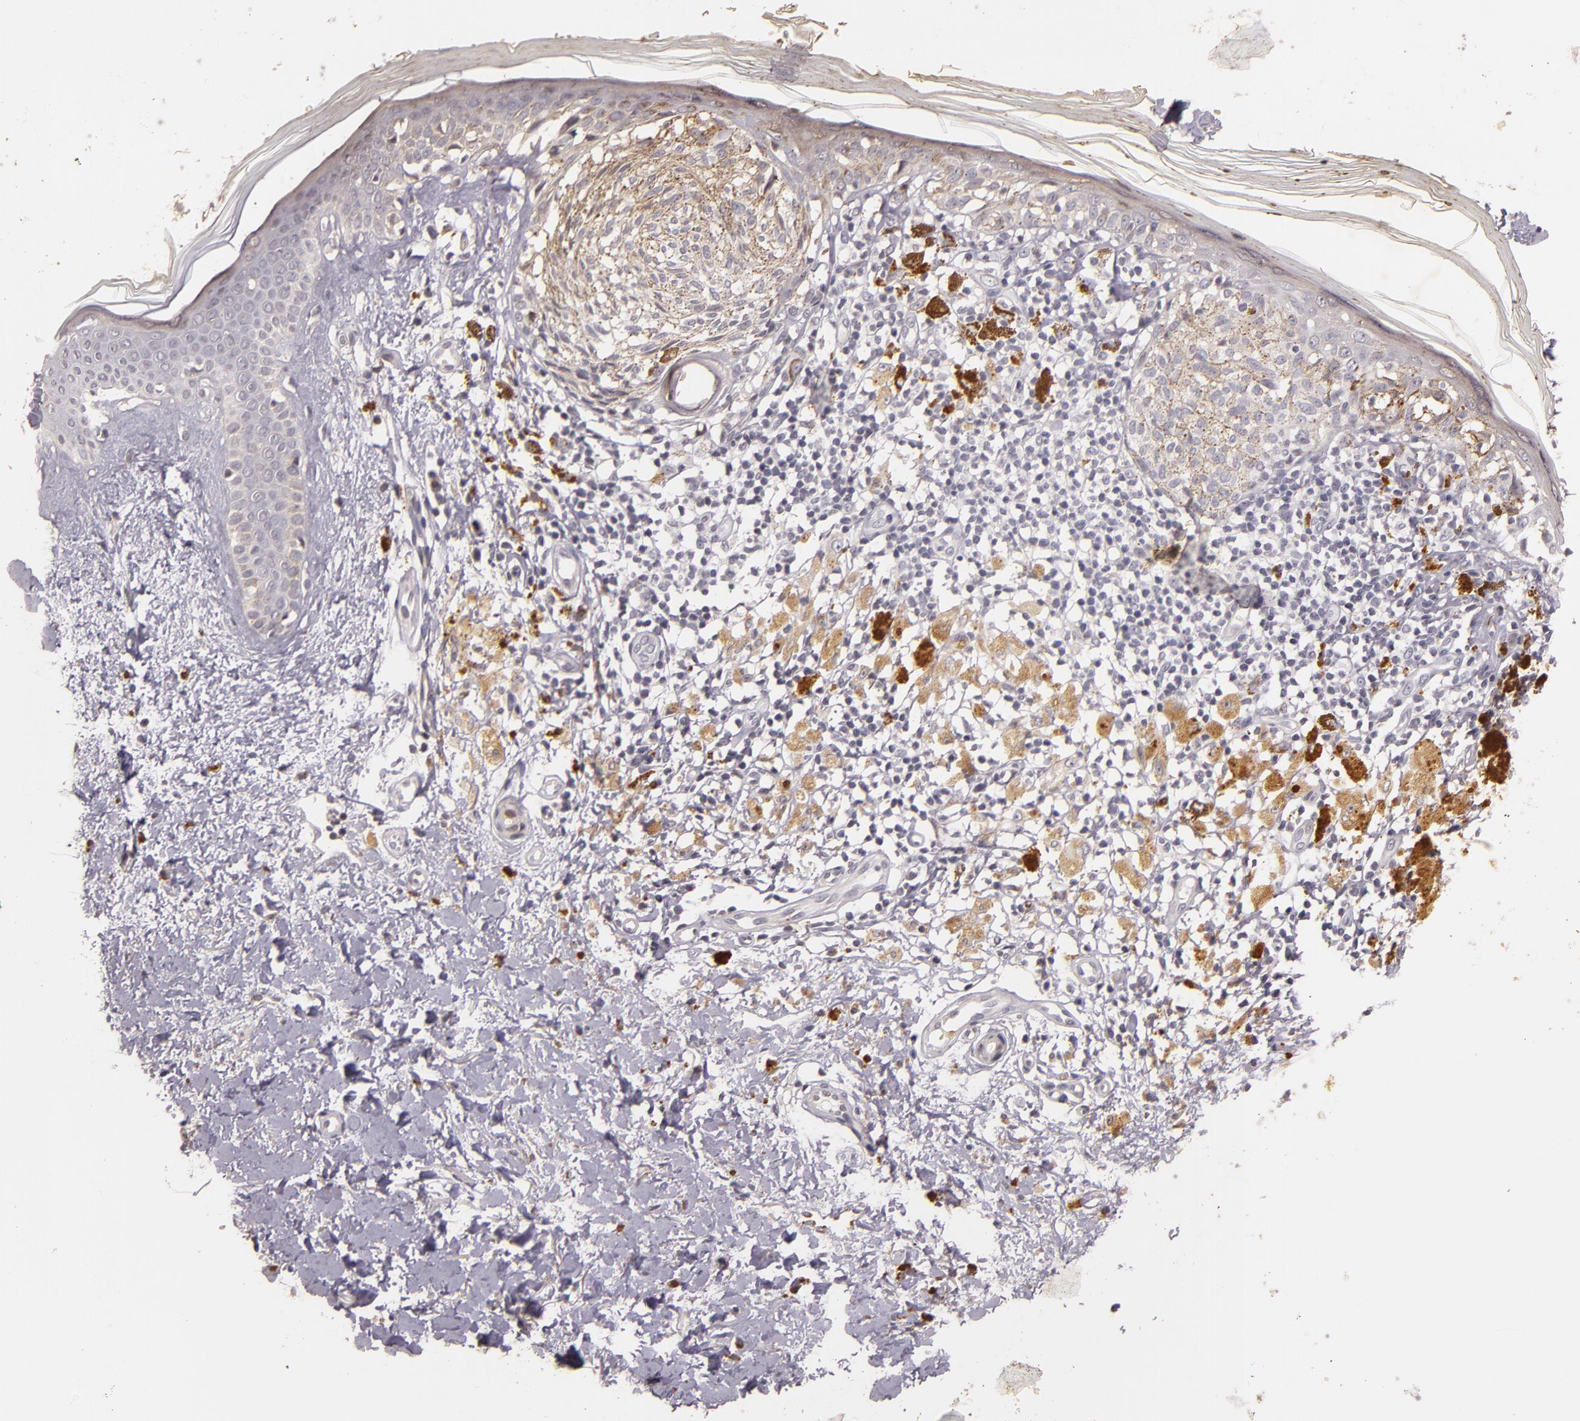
{"staining": {"intensity": "negative", "quantity": "none", "location": "none"}, "tissue": "melanoma", "cell_type": "Tumor cells", "image_type": "cancer", "snomed": [{"axis": "morphology", "description": "Malignant melanoma, NOS"}, {"axis": "topography", "description": "Skin"}], "caption": "Tumor cells show no significant staining in malignant melanoma.", "gene": "TFF1", "patient": {"sex": "male", "age": 88}}